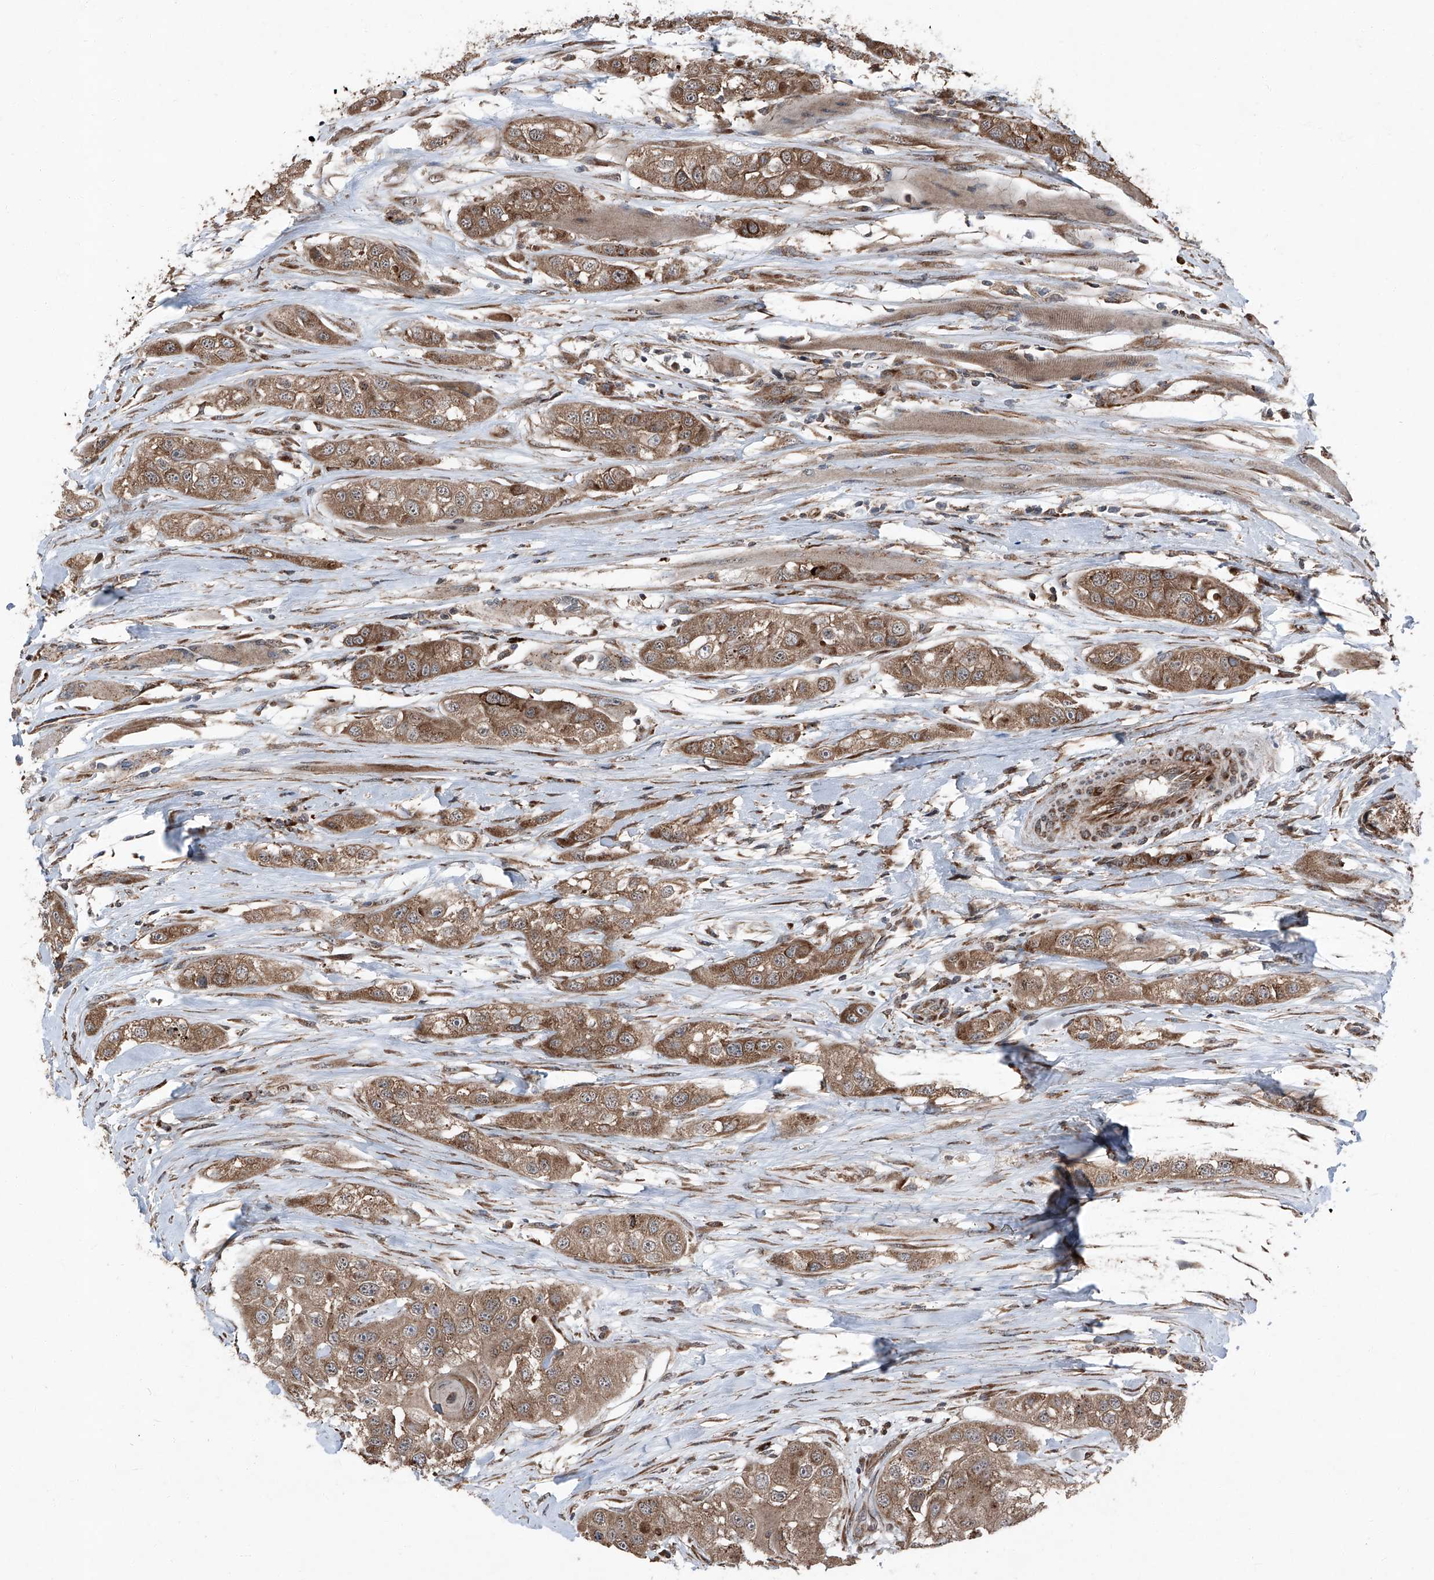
{"staining": {"intensity": "moderate", "quantity": ">75%", "location": "cytoplasmic/membranous"}, "tissue": "head and neck cancer", "cell_type": "Tumor cells", "image_type": "cancer", "snomed": [{"axis": "morphology", "description": "Normal tissue, NOS"}, {"axis": "morphology", "description": "Squamous cell carcinoma, NOS"}, {"axis": "topography", "description": "Skeletal muscle"}, {"axis": "topography", "description": "Head-Neck"}], "caption": "IHC image of head and neck squamous cell carcinoma stained for a protein (brown), which displays medium levels of moderate cytoplasmic/membranous staining in approximately >75% of tumor cells.", "gene": "LIMK1", "patient": {"sex": "male", "age": 51}}